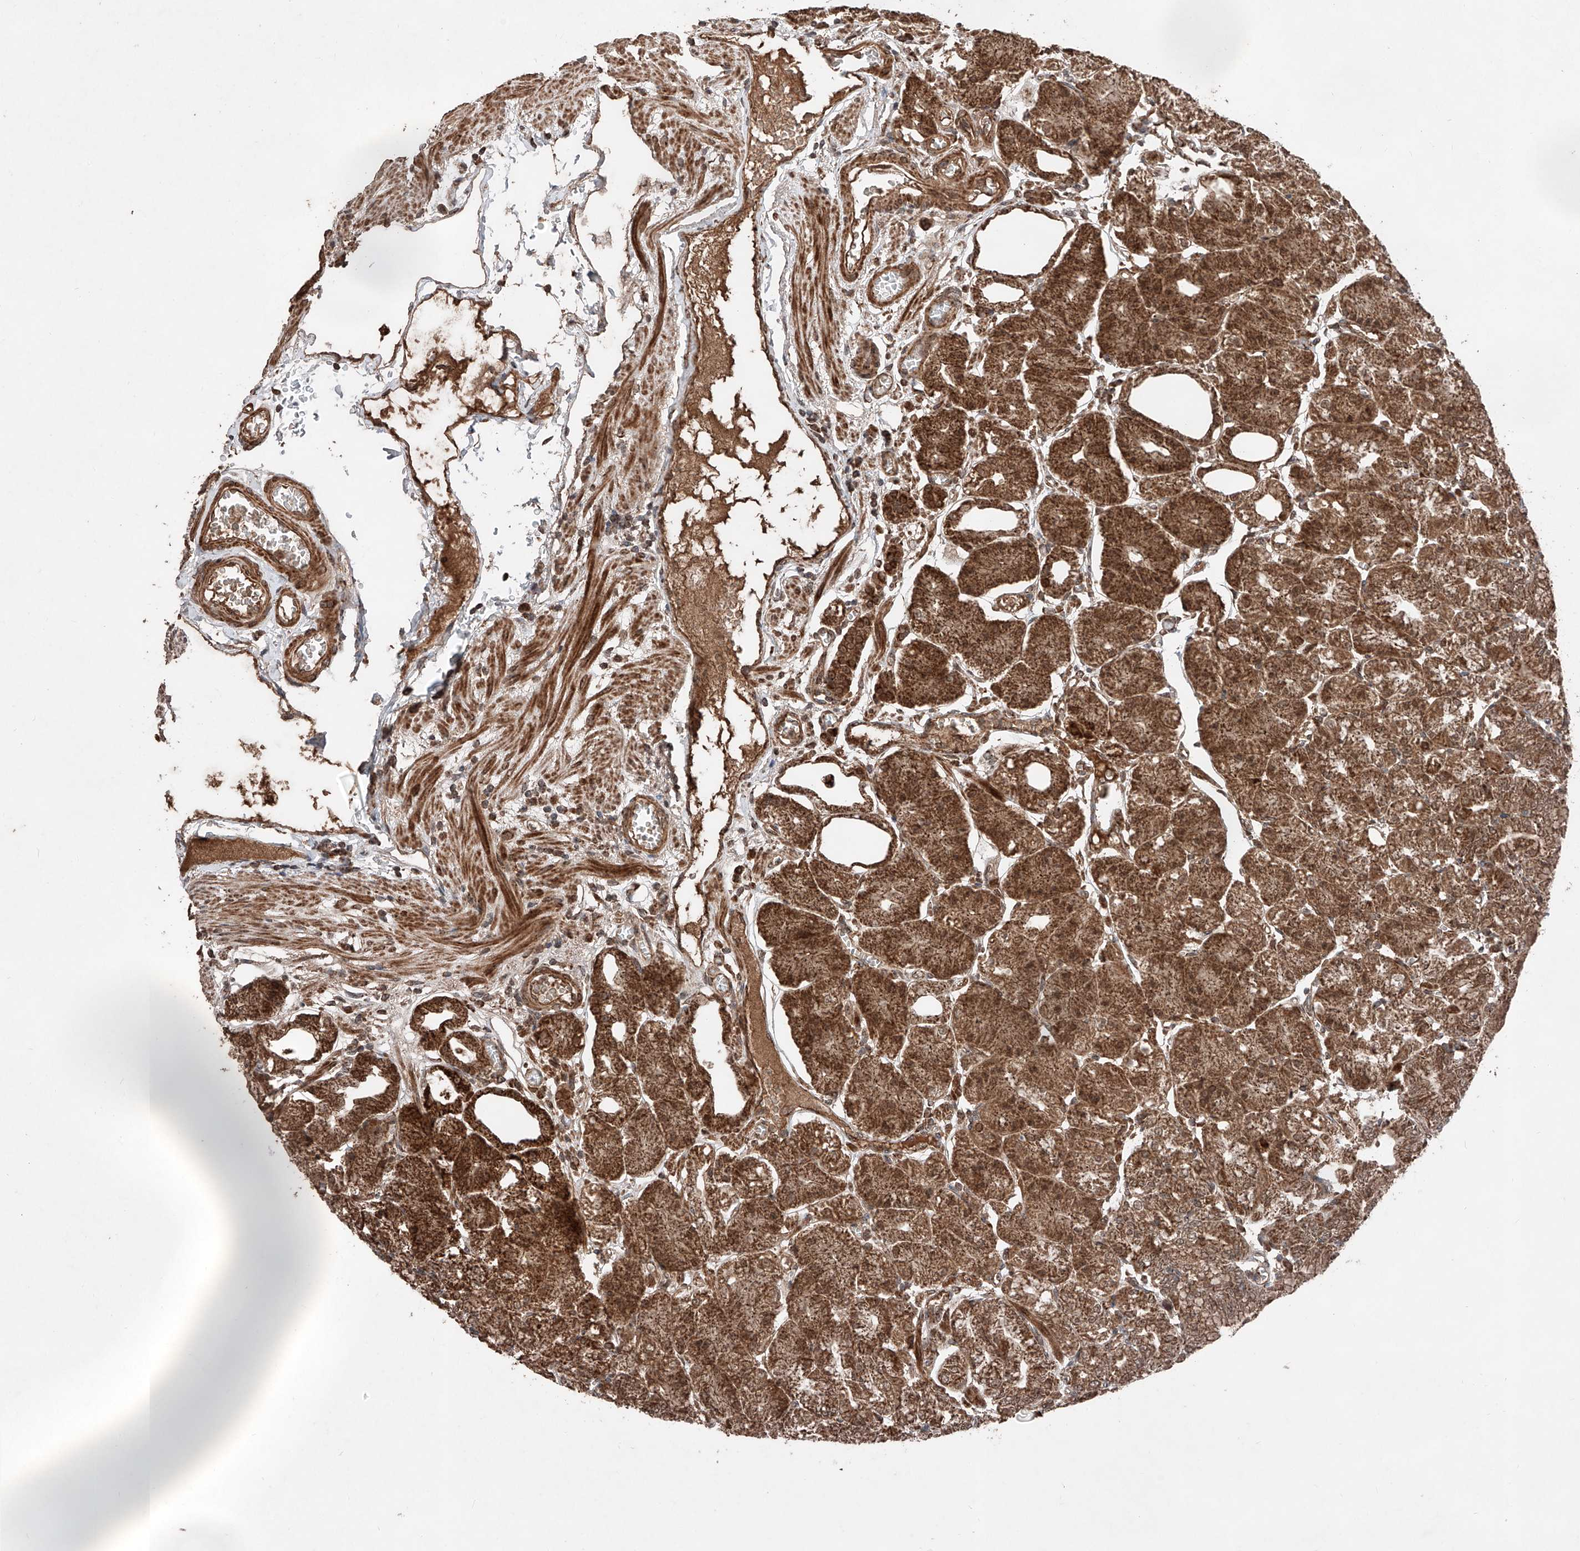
{"staining": {"intensity": "strong", "quantity": ">75%", "location": "cytoplasmic/membranous,nuclear"}, "tissue": "stomach", "cell_type": "Glandular cells", "image_type": "normal", "snomed": [{"axis": "morphology", "description": "Normal tissue, NOS"}, {"axis": "topography", "description": "Stomach, lower"}], "caption": "Glandular cells display high levels of strong cytoplasmic/membranous,nuclear positivity in approximately >75% of cells in unremarkable human stomach.", "gene": "ZSCAN29", "patient": {"sex": "male", "age": 71}}